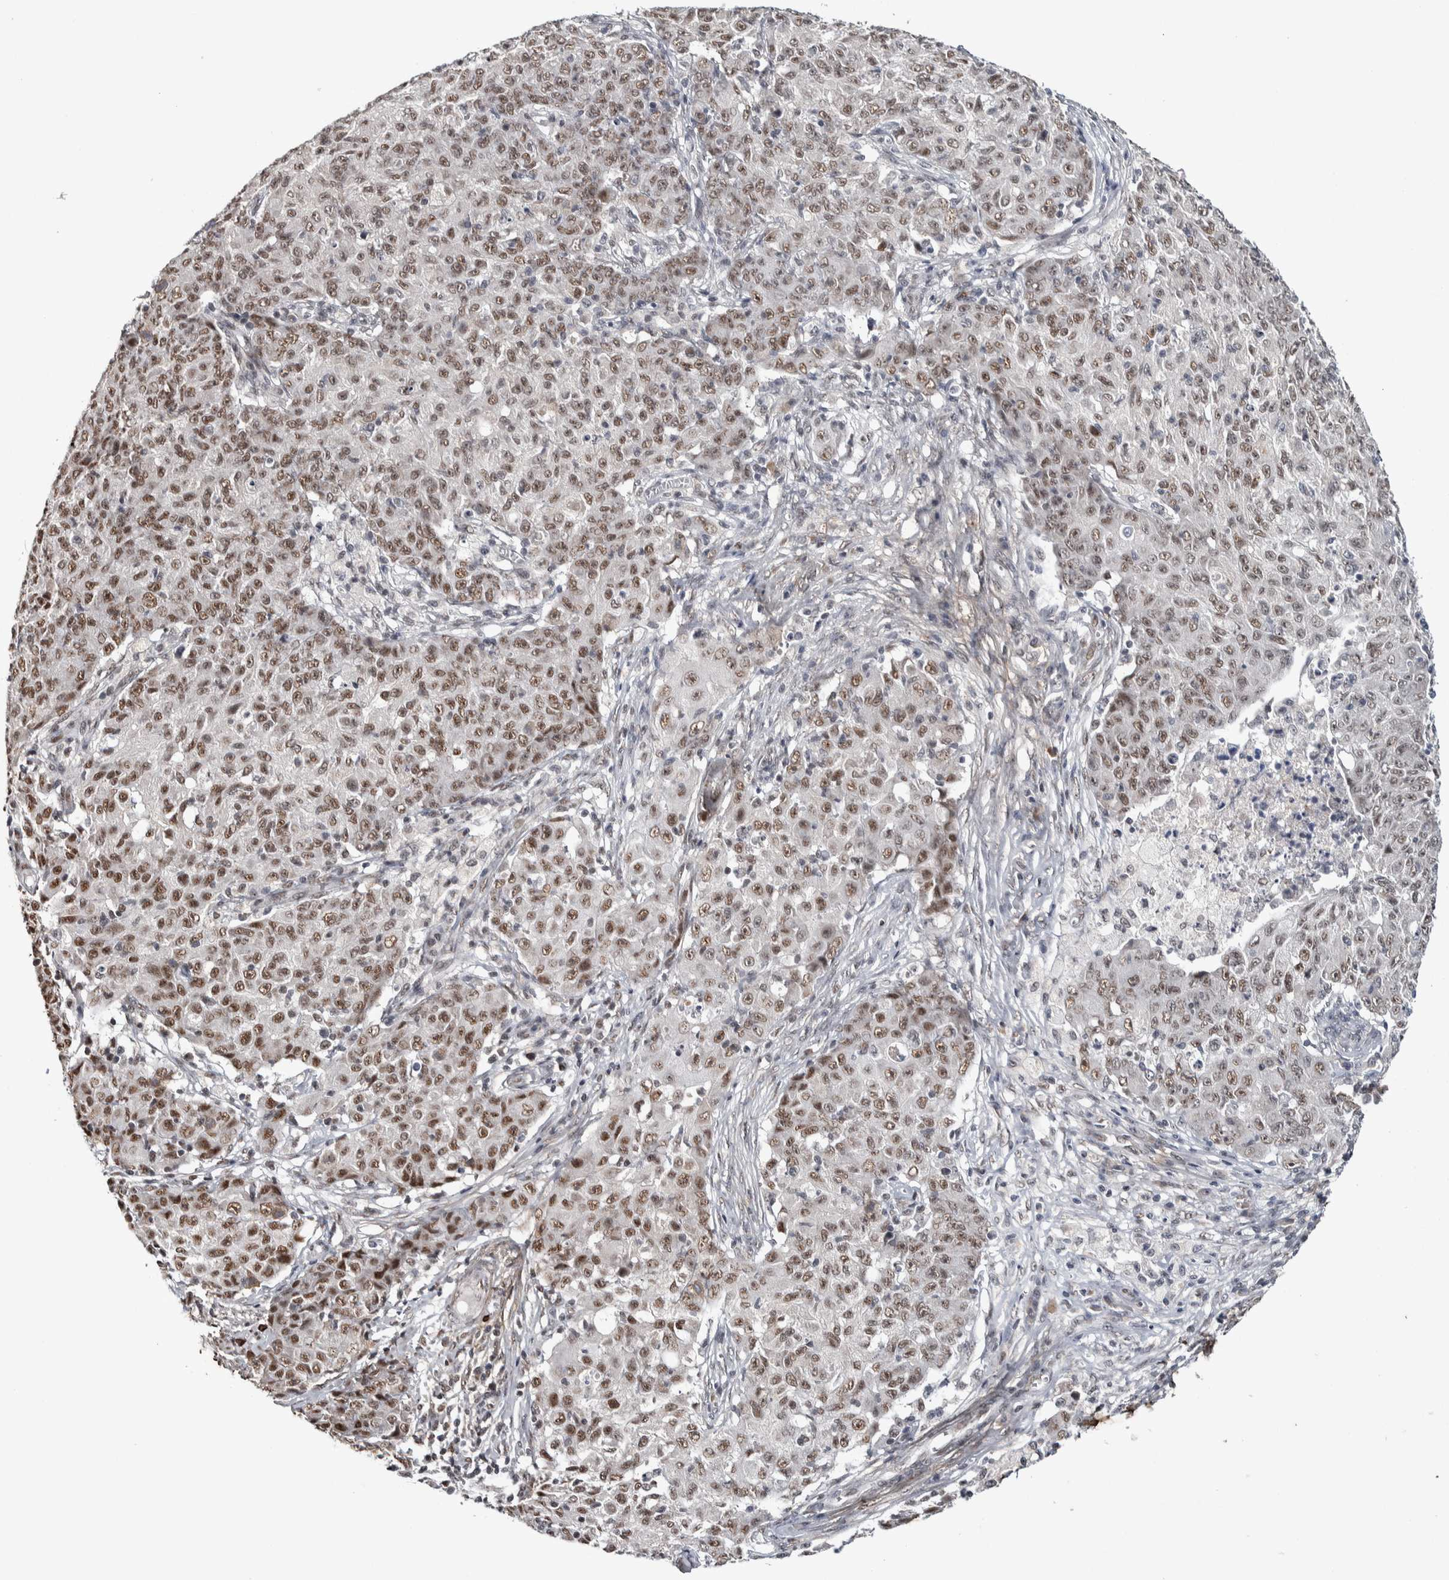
{"staining": {"intensity": "moderate", "quantity": ">75%", "location": "nuclear"}, "tissue": "ovarian cancer", "cell_type": "Tumor cells", "image_type": "cancer", "snomed": [{"axis": "morphology", "description": "Carcinoma, endometroid"}, {"axis": "topography", "description": "Ovary"}], "caption": "Immunohistochemistry photomicrograph of human ovarian endometroid carcinoma stained for a protein (brown), which demonstrates medium levels of moderate nuclear expression in approximately >75% of tumor cells.", "gene": "ASPN", "patient": {"sex": "female", "age": 42}}